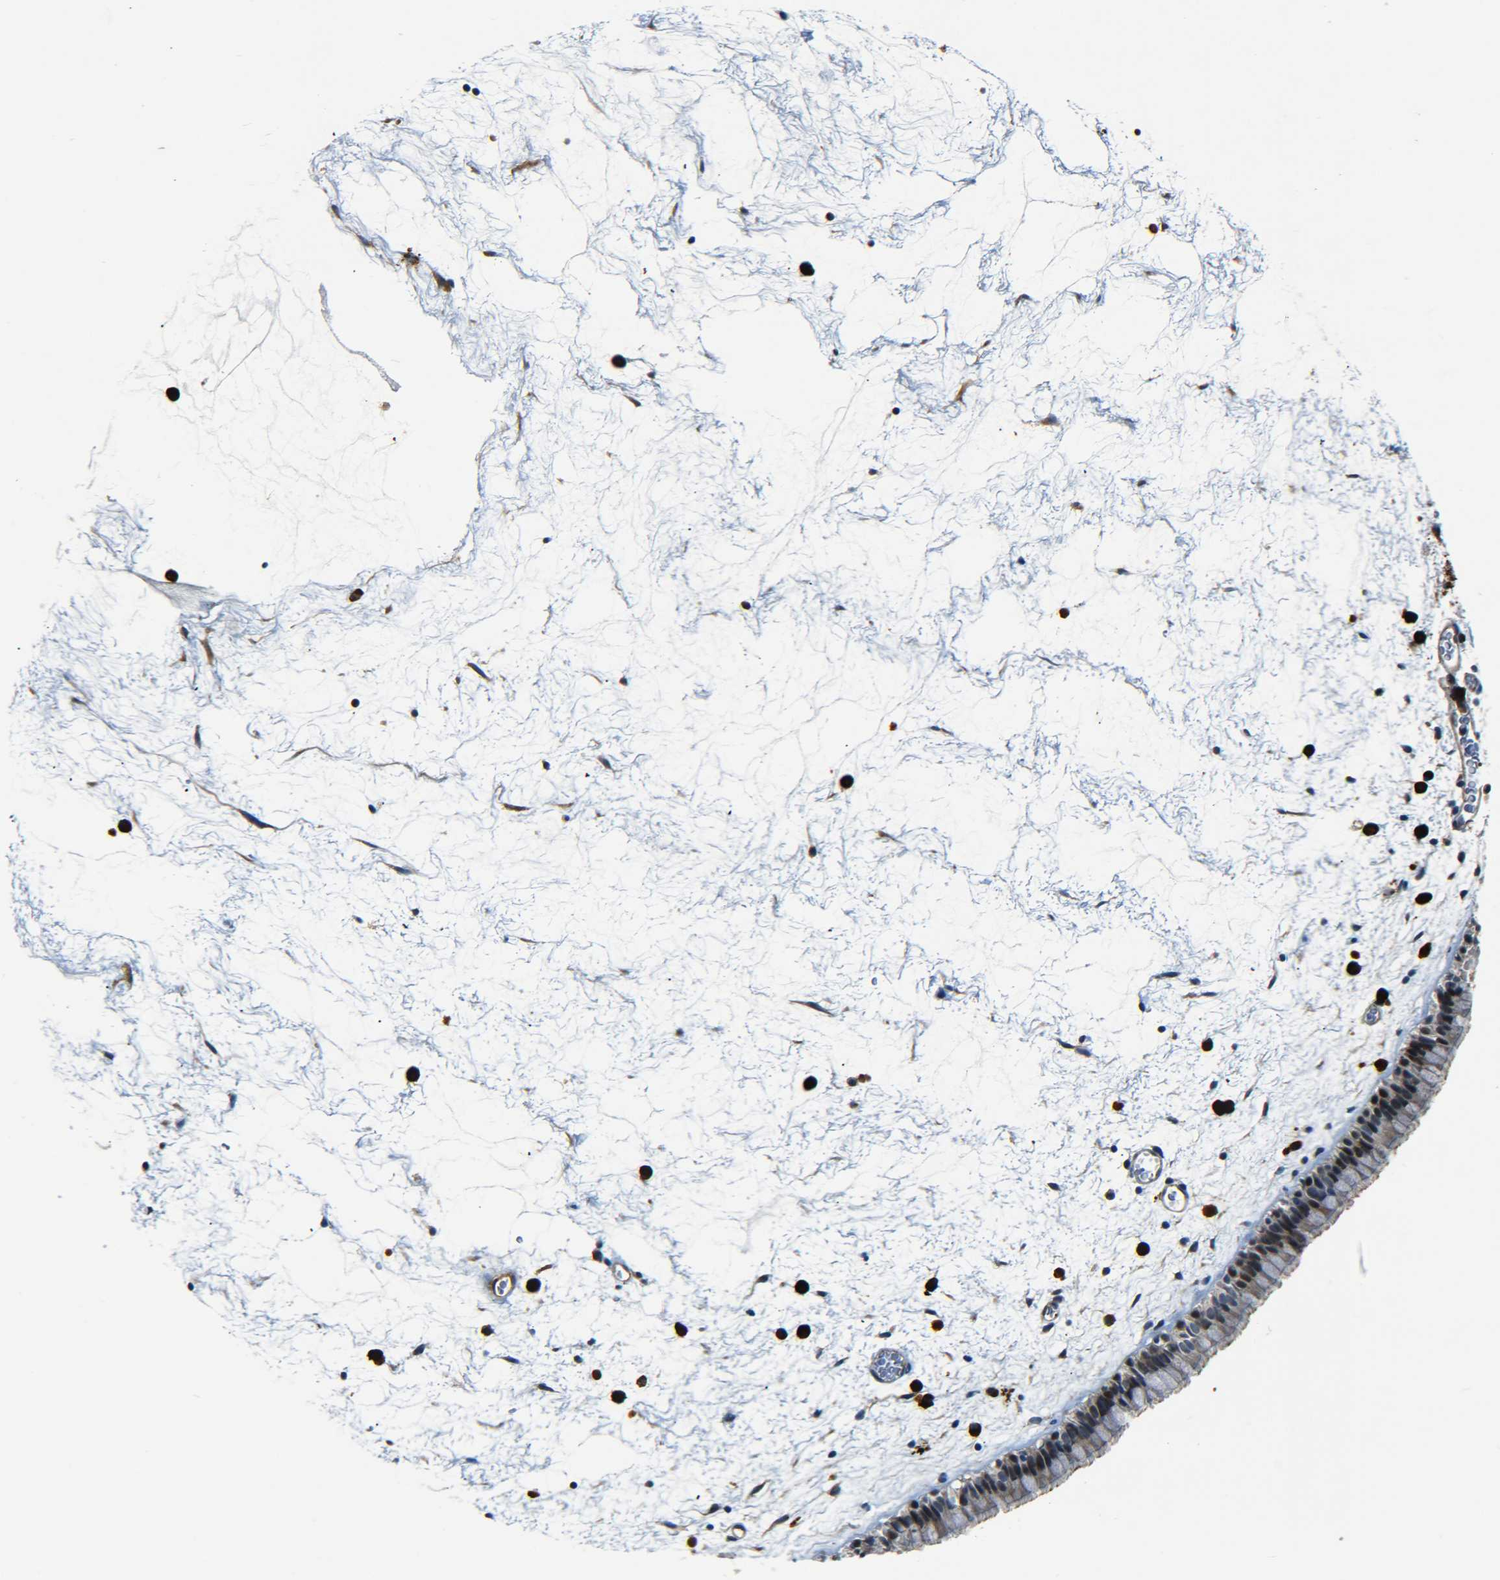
{"staining": {"intensity": "moderate", "quantity": "25%-75%", "location": "cytoplasmic/membranous"}, "tissue": "nasopharynx", "cell_type": "Respiratory epithelial cells", "image_type": "normal", "snomed": [{"axis": "morphology", "description": "Normal tissue, NOS"}, {"axis": "morphology", "description": "Inflammation, NOS"}, {"axis": "topography", "description": "Nasopharynx"}], "caption": "Respiratory epithelial cells display moderate cytoplasmic/membranous expression in about 25%-75% of cells in normal nasopharynx.", "gene": "MEIS1", "patient": {"sex": "male", "age": 48}}